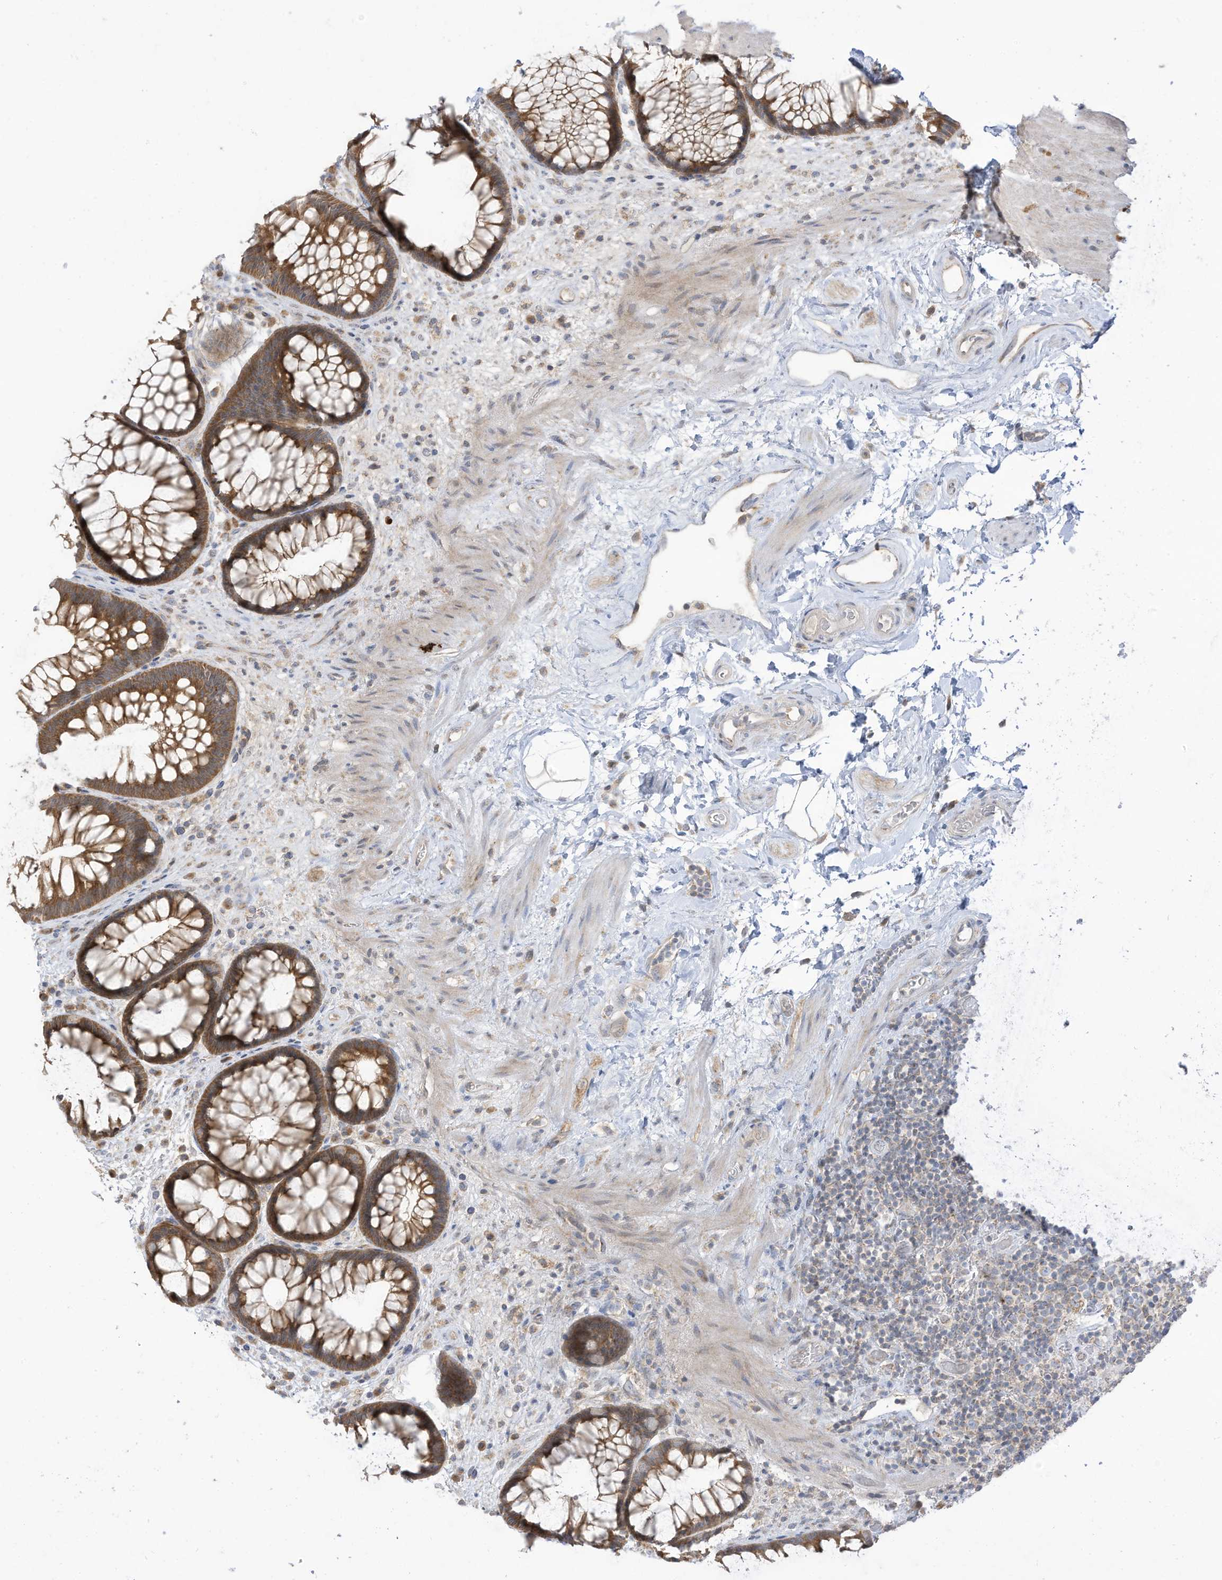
{"staining": {"intensity": "moderate", "quantity": ">75%", "location": "cytoplasmic/membranous"}, "tissue": "rectum", "cell_type": "Glandular cells", "image_type": "normal", "snomed": [{"axis": "morphology", "description": "Normal tissue, NOS"}, {"axis": "topography", "description": "Rectum"}], "caption": "A high-resolution histopathology image shows immunohistochemistry staining of normal rectum, which exhibits moderate cytoplasmic/membranous expression in about >75% of glandular cells.", "gene": "LRRN2", "patient": {"sex": "male", "age": 51}}